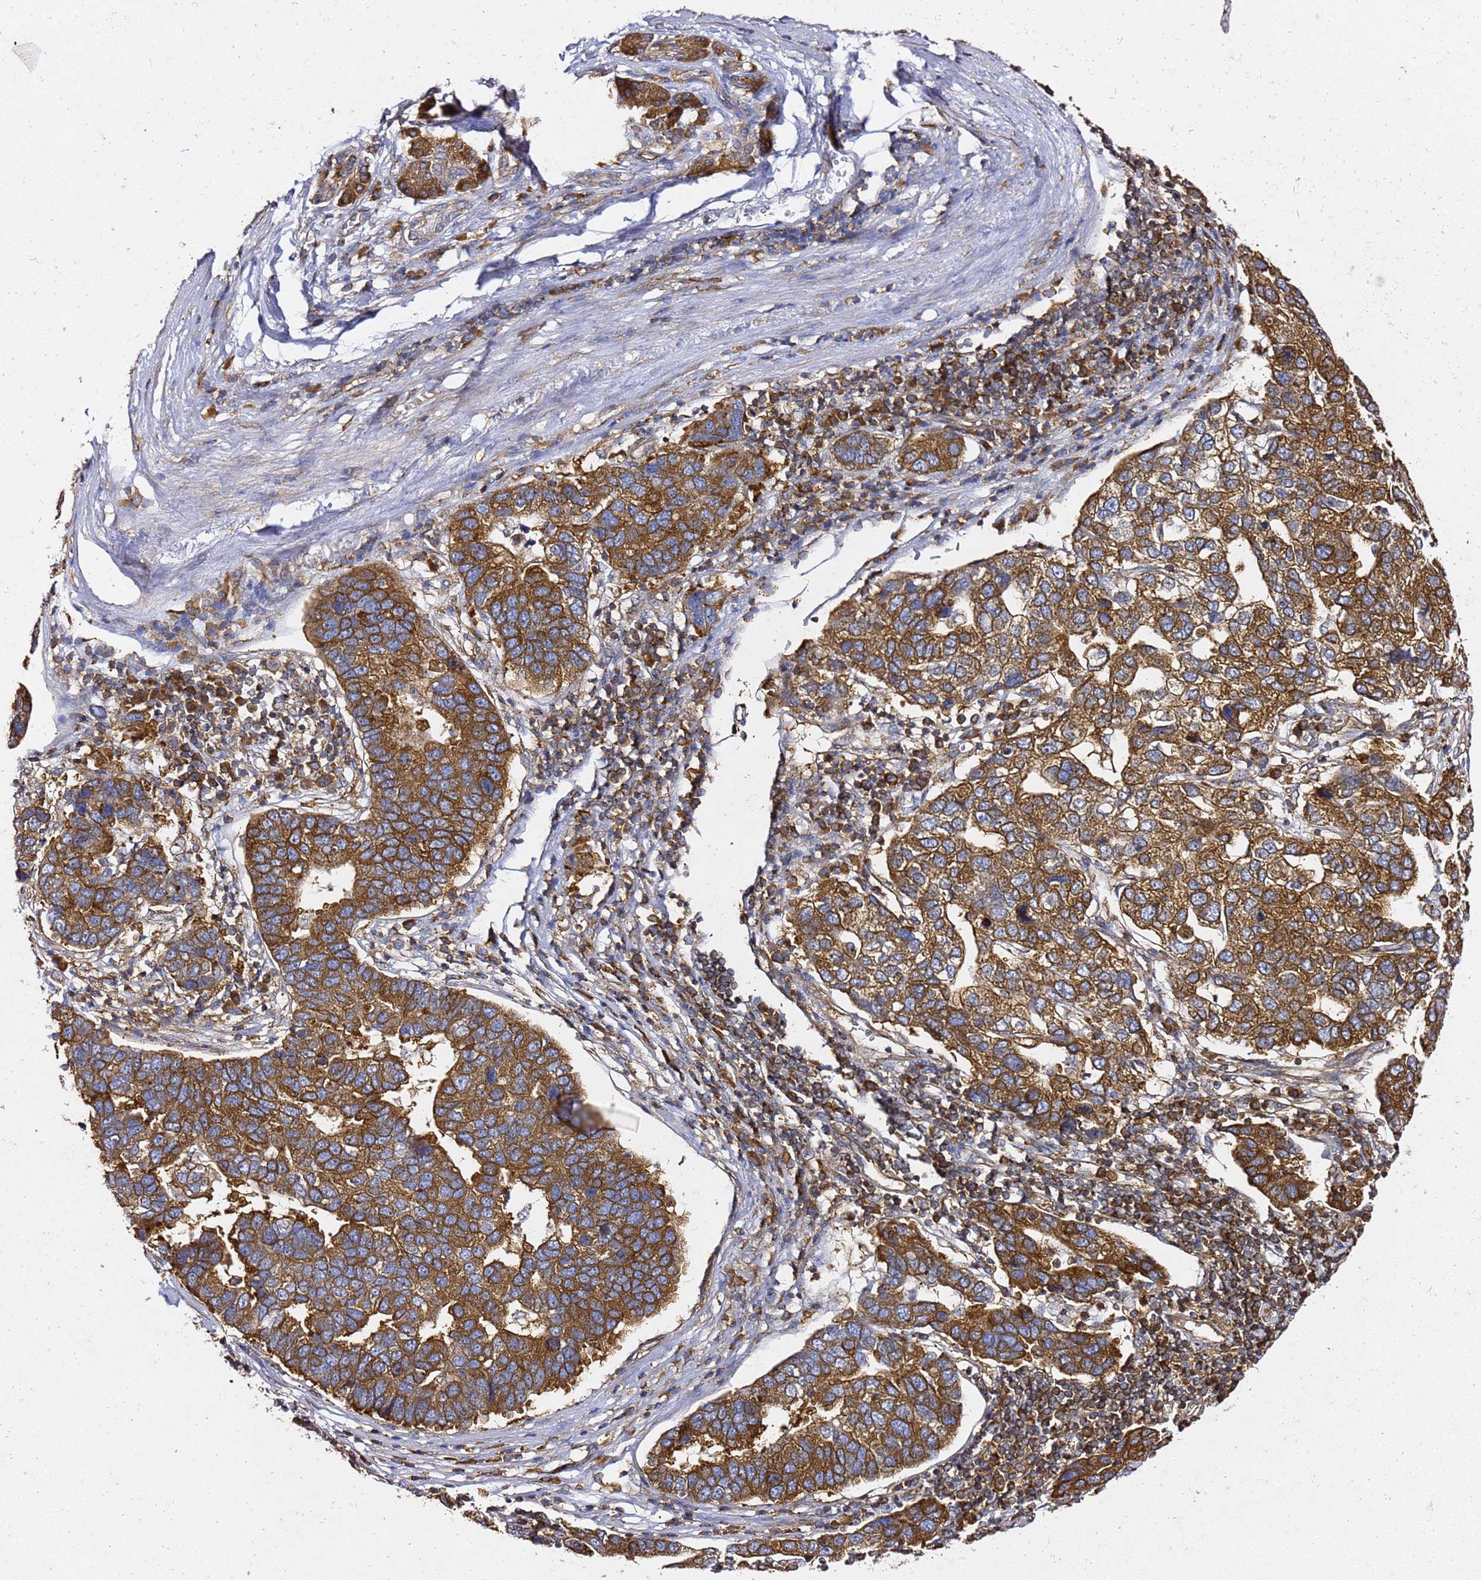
{"staining": {"intensity": "strong", "quantity": ">75%", "location": "cytoplasmic/membranous"}, "tissue": "pancreatic cancer", "cell_type": "Tumor cells", "image_type": "cancer", "snomed": [{"axis": "morphology", "description": "Adenocarcinoma, NOS"}, {"axis": "topography", "description": "Pancreas"}], "caption": "Pancreatic cancer (adenocarcinoma) was stained to show a protein in brown. There is high levels of strong cytoplasmic/membranous staining in approximately >75% of tumor cells. (DAB IHC, brown staining for protein, blue staining for nuclei).", "gene": "TPST1", "patient": {"sex": "female", "age": 61}}